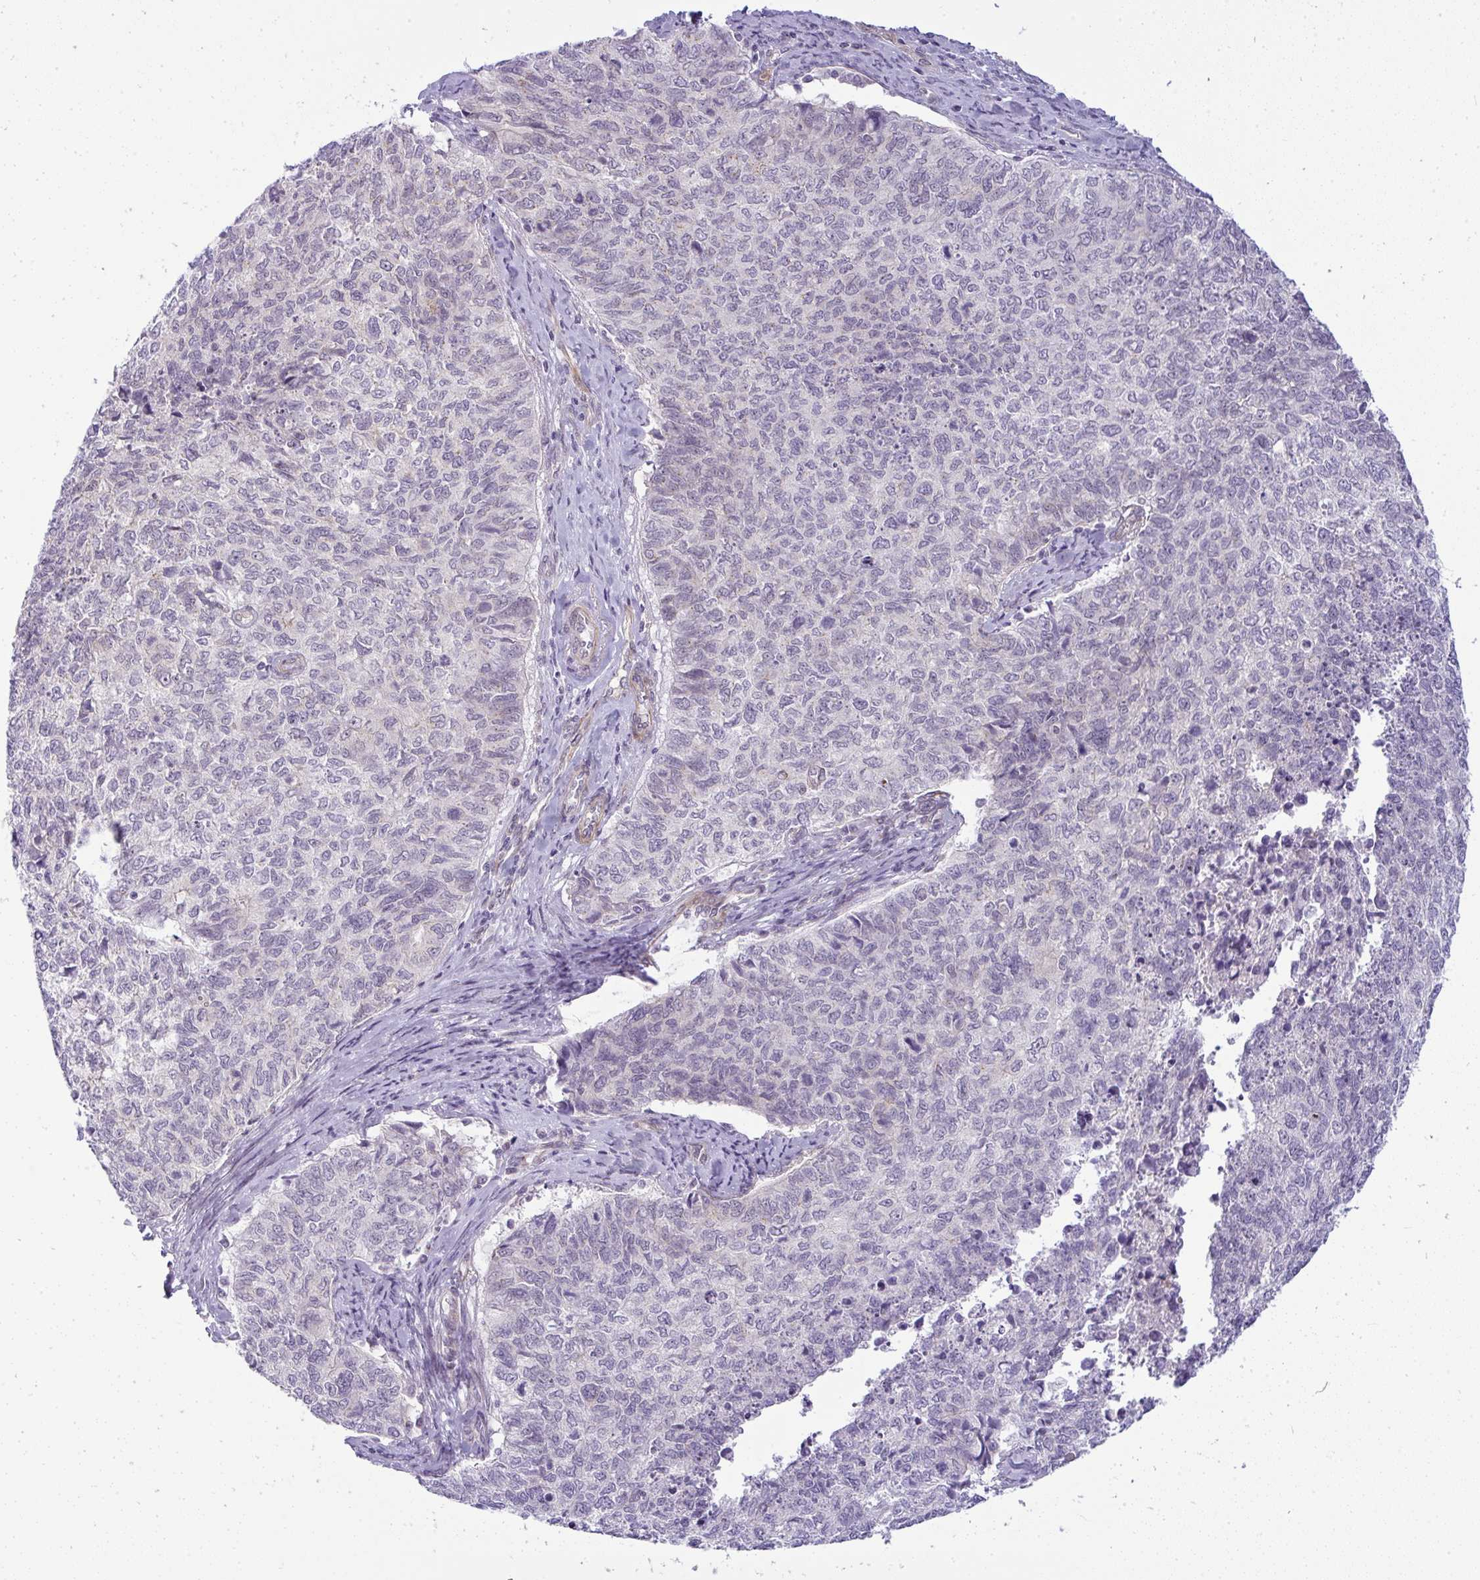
{"staining": {"intensity": "negative", "quantity": "none", "location": "none"}, "tissue": "cervical cancer", "cell_type": "Tumor cells", "image_type": "cancer", "snomed": [{"axis": "morphology", "description": "Adenocarcinoma, NOS"}, {"axis": "topography", "description": "Cervix"}], "caption": "This image is of cervical cancer stained with immunohistochemistry (IHC) to label a protein in brown with the nuclei are counter-stained blue. There is no positivity in tumor cells.", "gene": "DZIP1", "patient": {"sex": "female", "age": 63}}